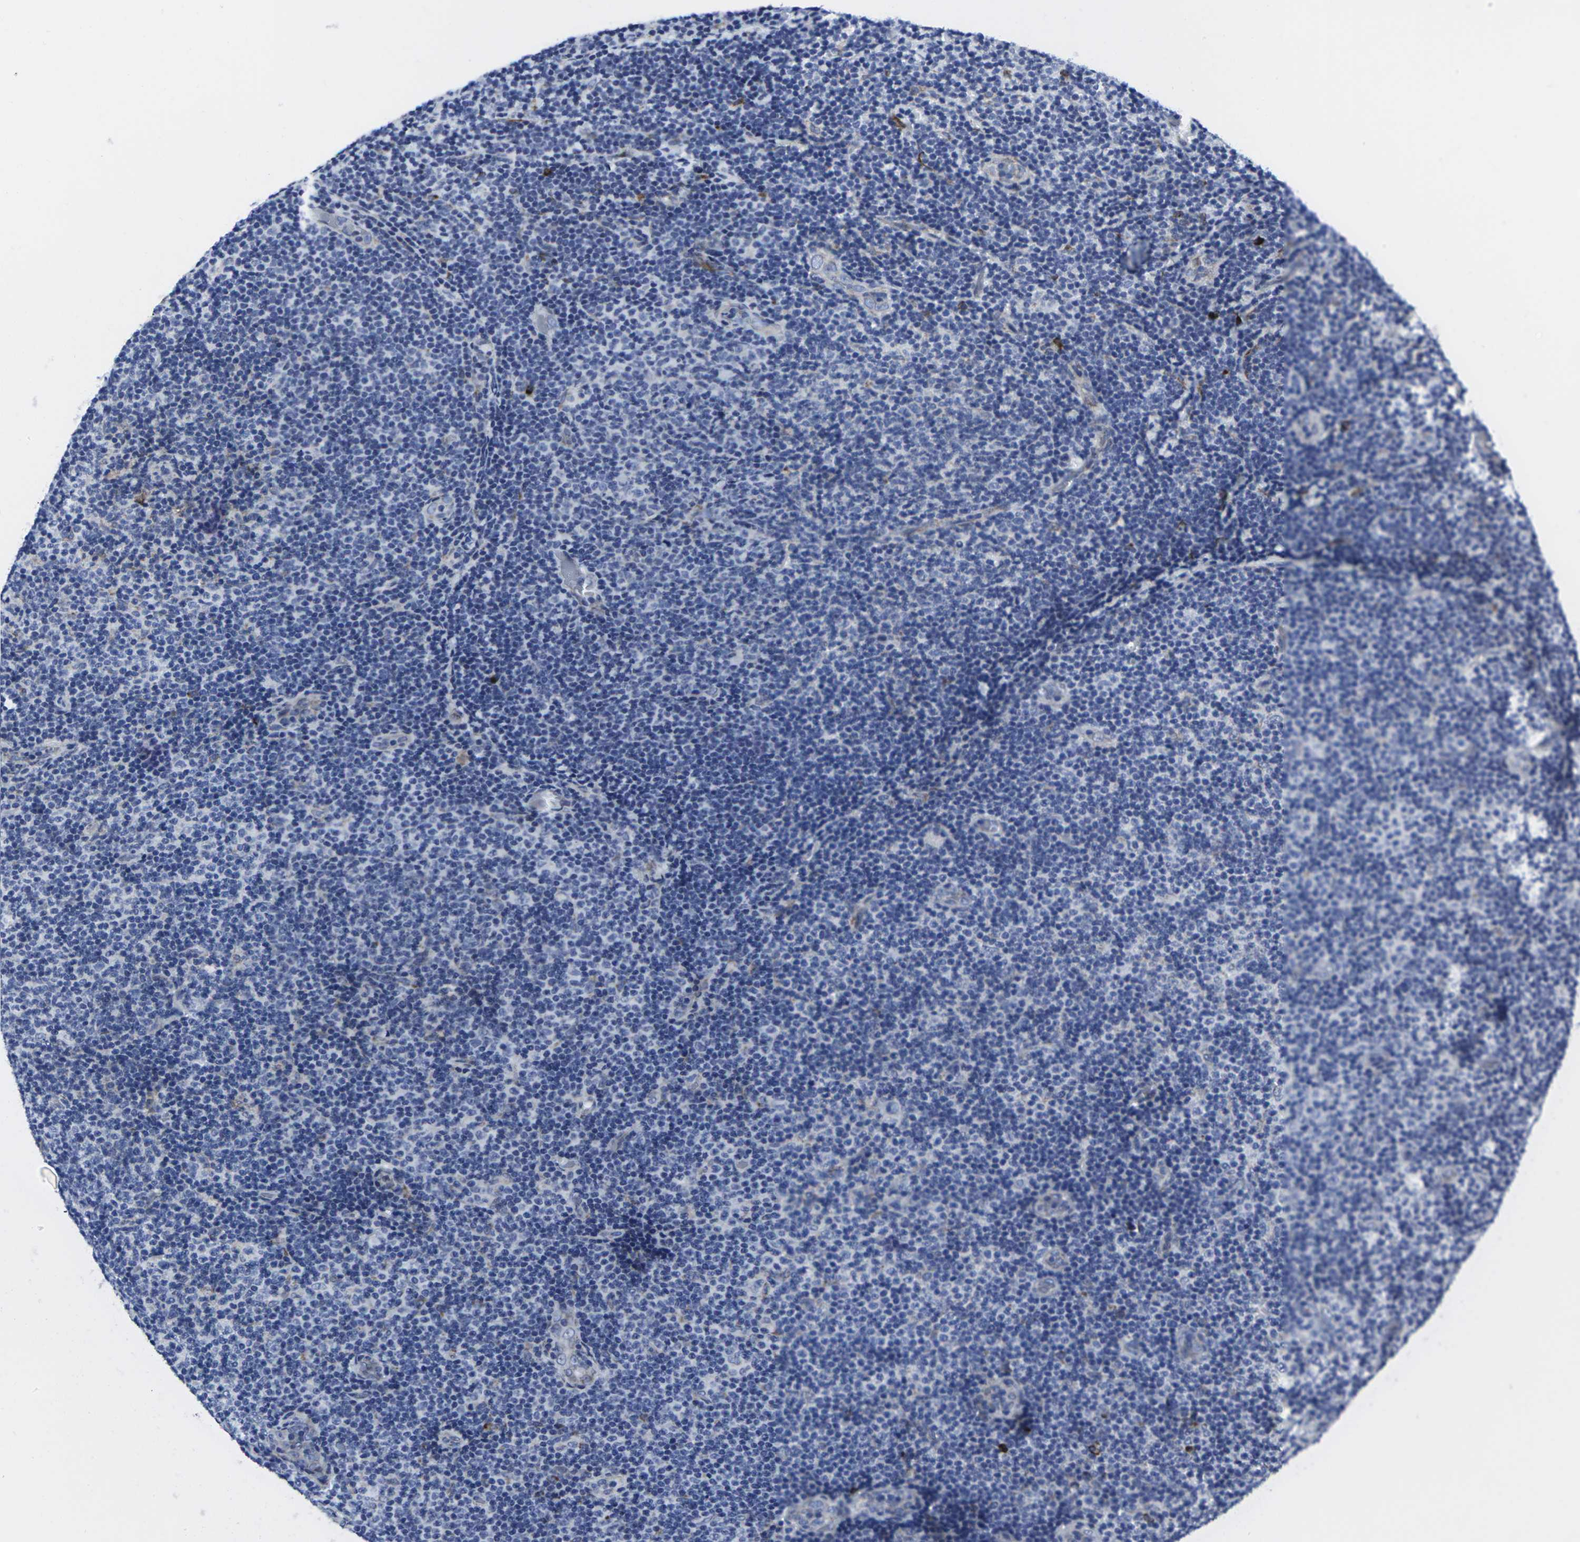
{"staining": {"intensity": "negative", "quantity": "none", "location": "none"}, "tissue": "lymphoma", "cell_type": "Tumor cells", "image_type": "cancer", "snomed": [{"axis": "morphology", "description": "Malignant lymphoma, non-Hodgkin's type, Low grade"}, {"axis": "topography", "description": "Lymph node"}], "caption": "Tumor cells are negative for protein expression in human lymphoma.", "gene": "RPN1", "patient": {"sex": "male", "age": 83}}